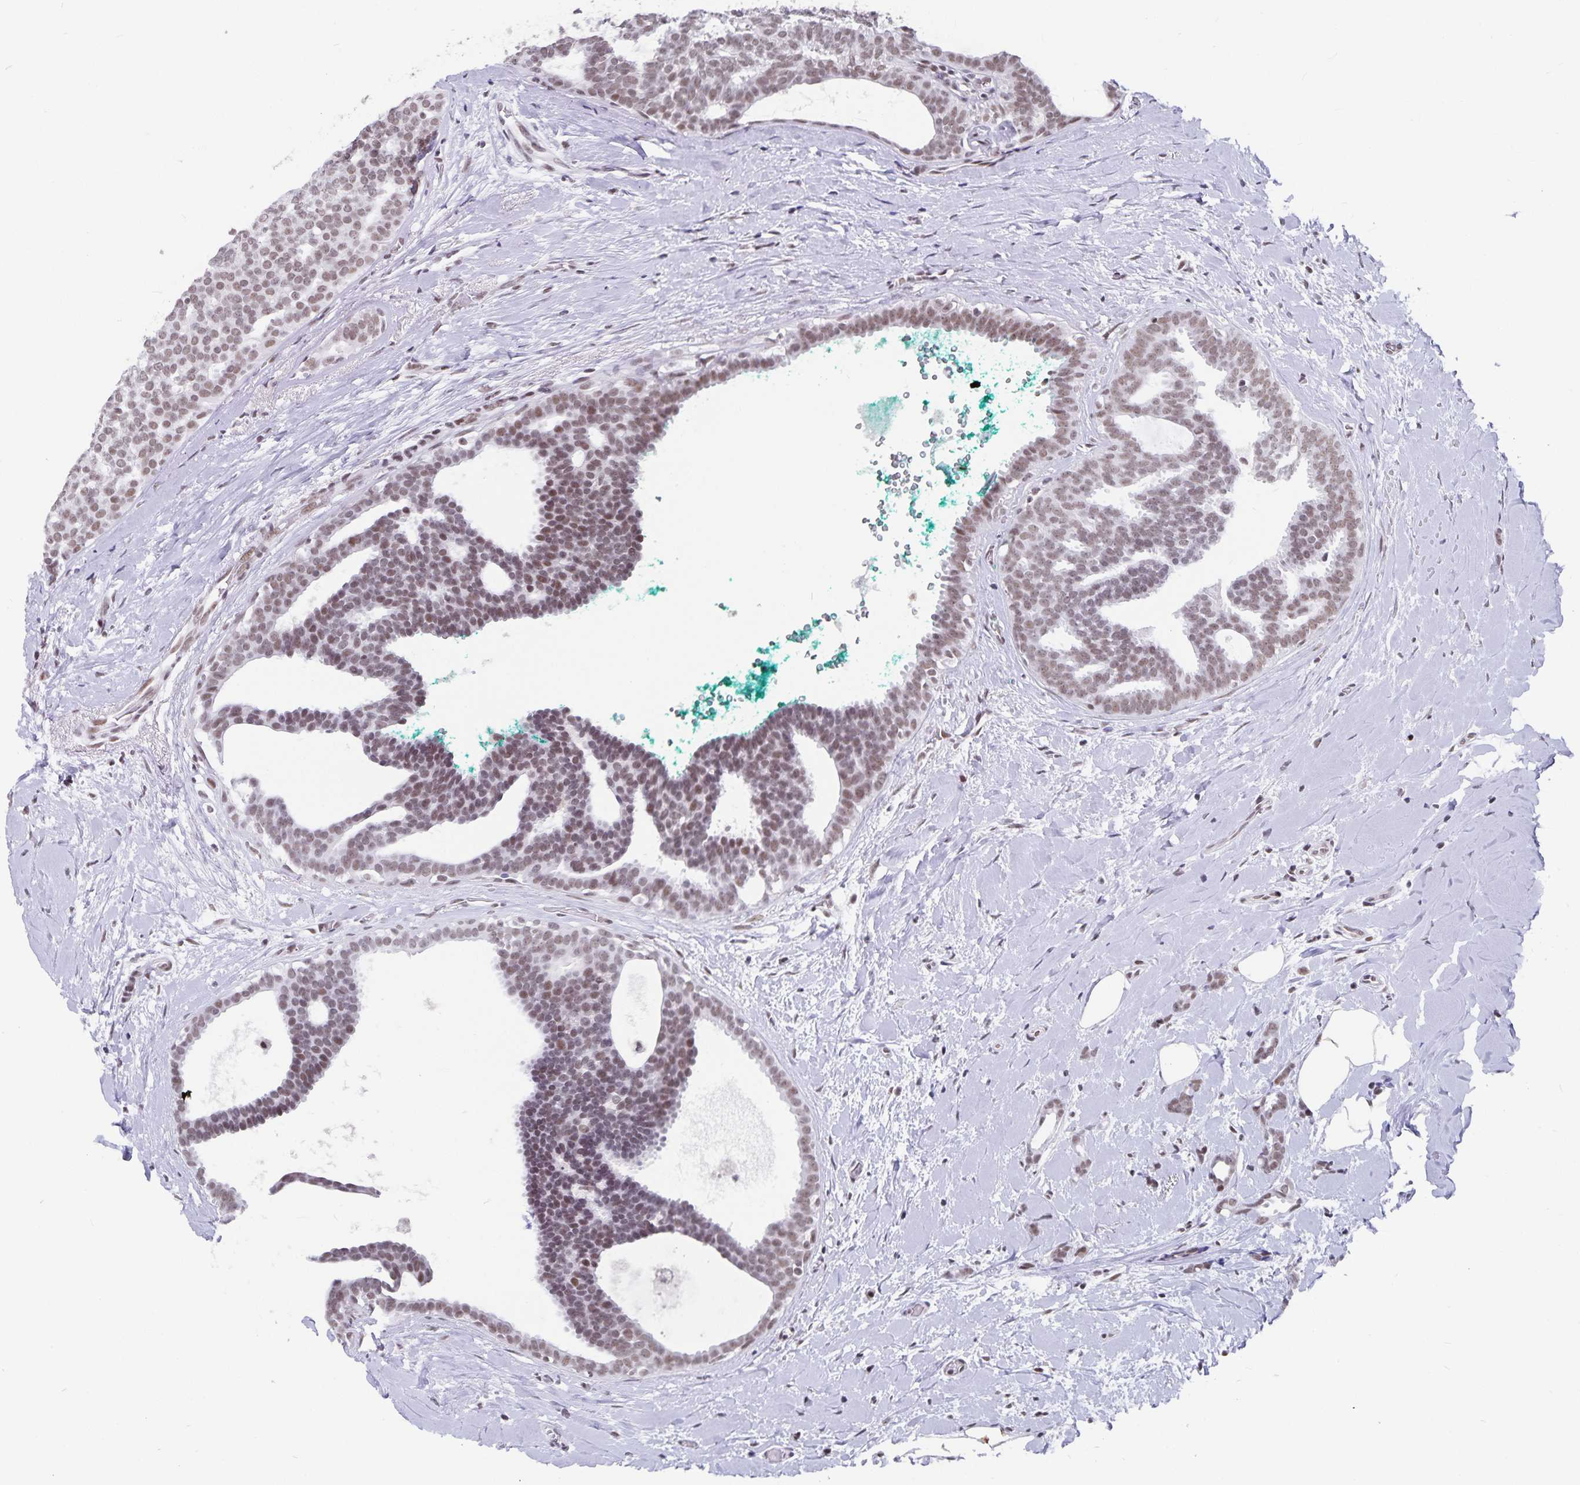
{"staining": {"intensity": "moderate", "quantity": ">75%", "location": "nuclear"}, "tissue": "breast cancer", "cell_type": "Tumor cells", "image_type": "cancer", "snomed": [{"axis": "morphology", "description": "Intraductal carcinoma, in situ"}, {"axis": "morphology", "description": "Duct carcinoma"}, {"axis": "morphology", "description": "Lobular carcinoma, in situ"}, {"axis": "topography", "description": "Breast"}], "caption": "Human breast lobular carcinoma in situ stained with a protein marker demonstrates moderate staining in tumor cells.", "gene": "PBX2", "patient": {"sex": "female", "age": 44}}